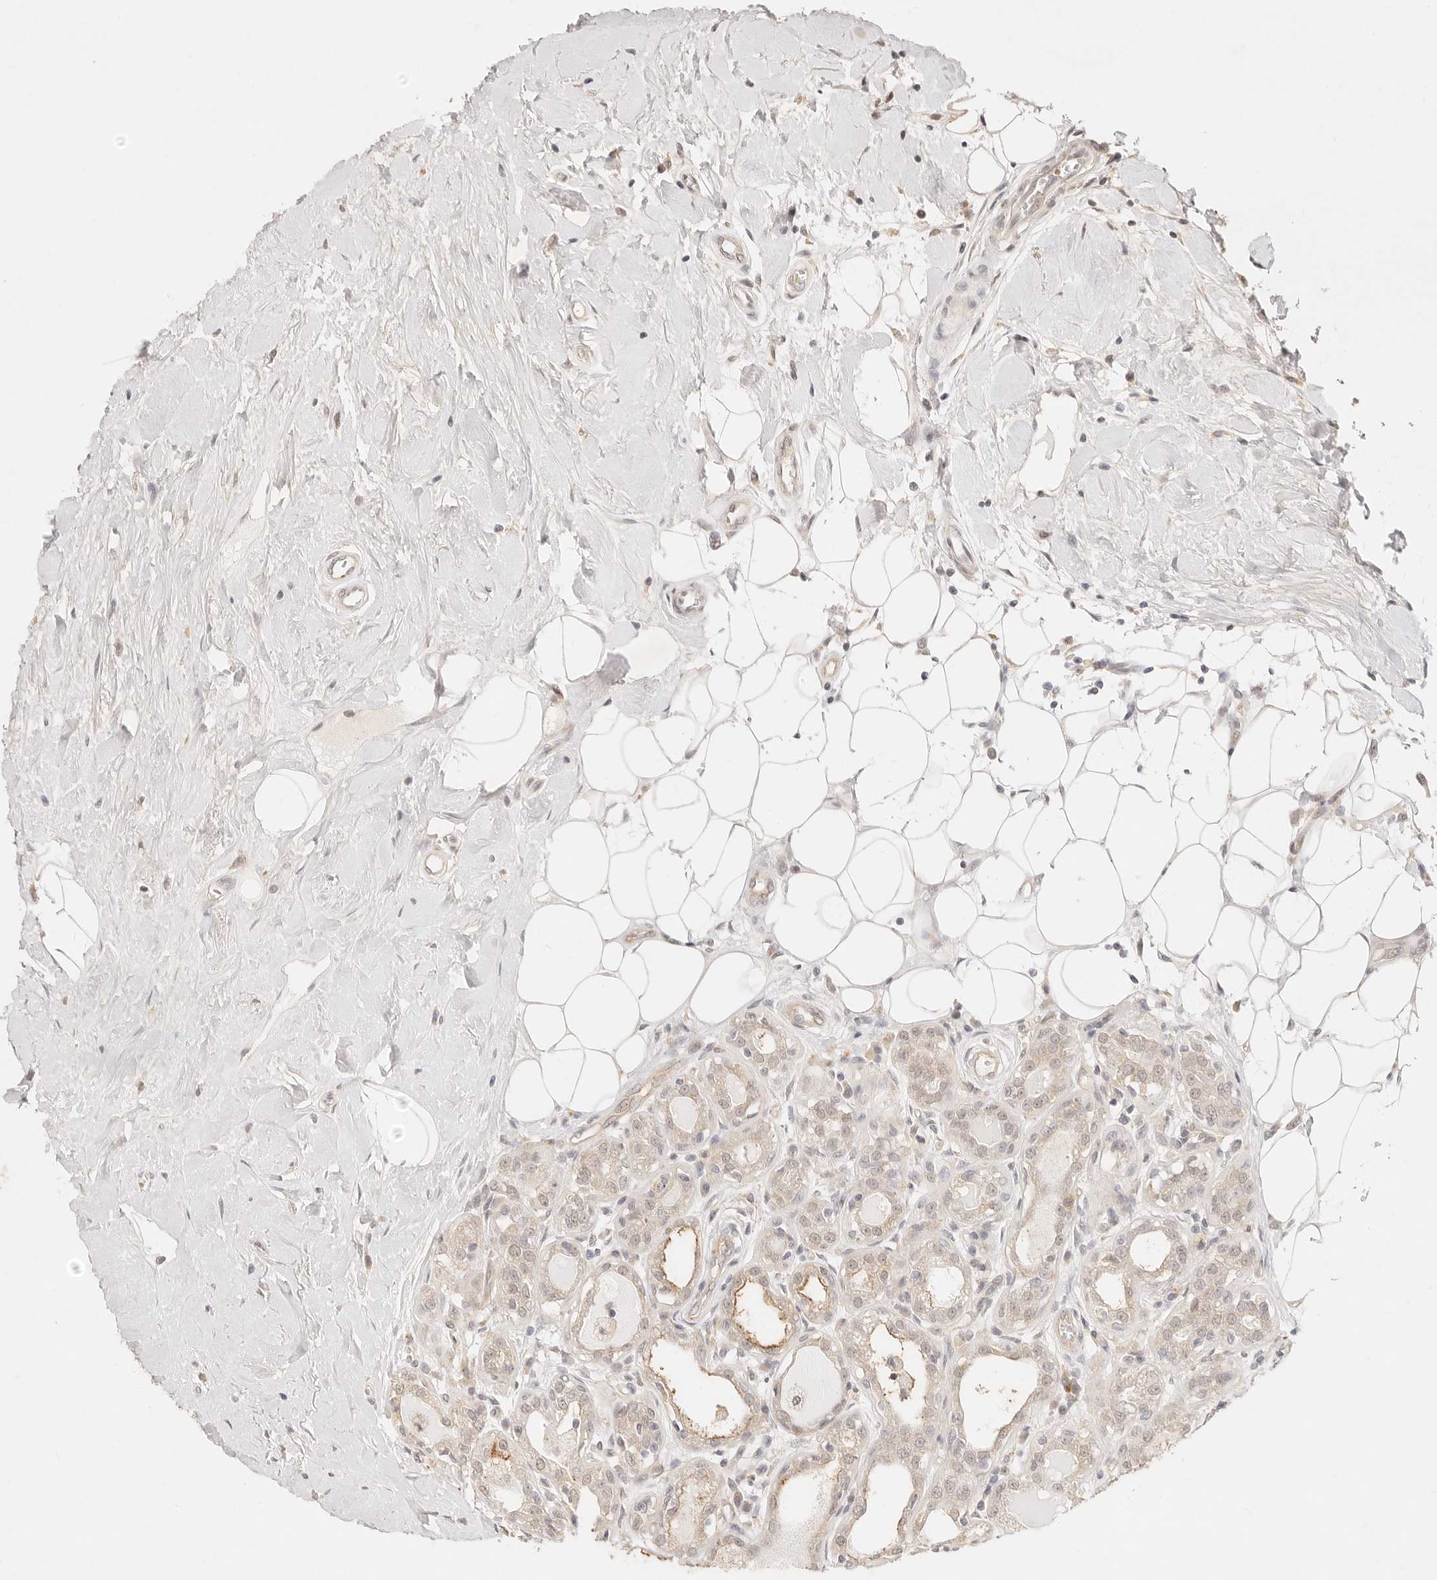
{"staining": {"intensity": "weak", "quantity": "<25%", "location": "cytoplasmic/membranous"}, "tissue": "breast cancer", "cell_type": "Tumor cells", "image_type": "cancer", "snomed": [{"axis": "morphology", "description": "Duct carcinoma"}, {"axis": "topography", "description": "Breast"}], "caption": "Tumor cells are negative for brown protein staining in breast invasive ductal carcinoma.", "gene": "GPR156", "patient": {"sex": "female", "age": 27}}